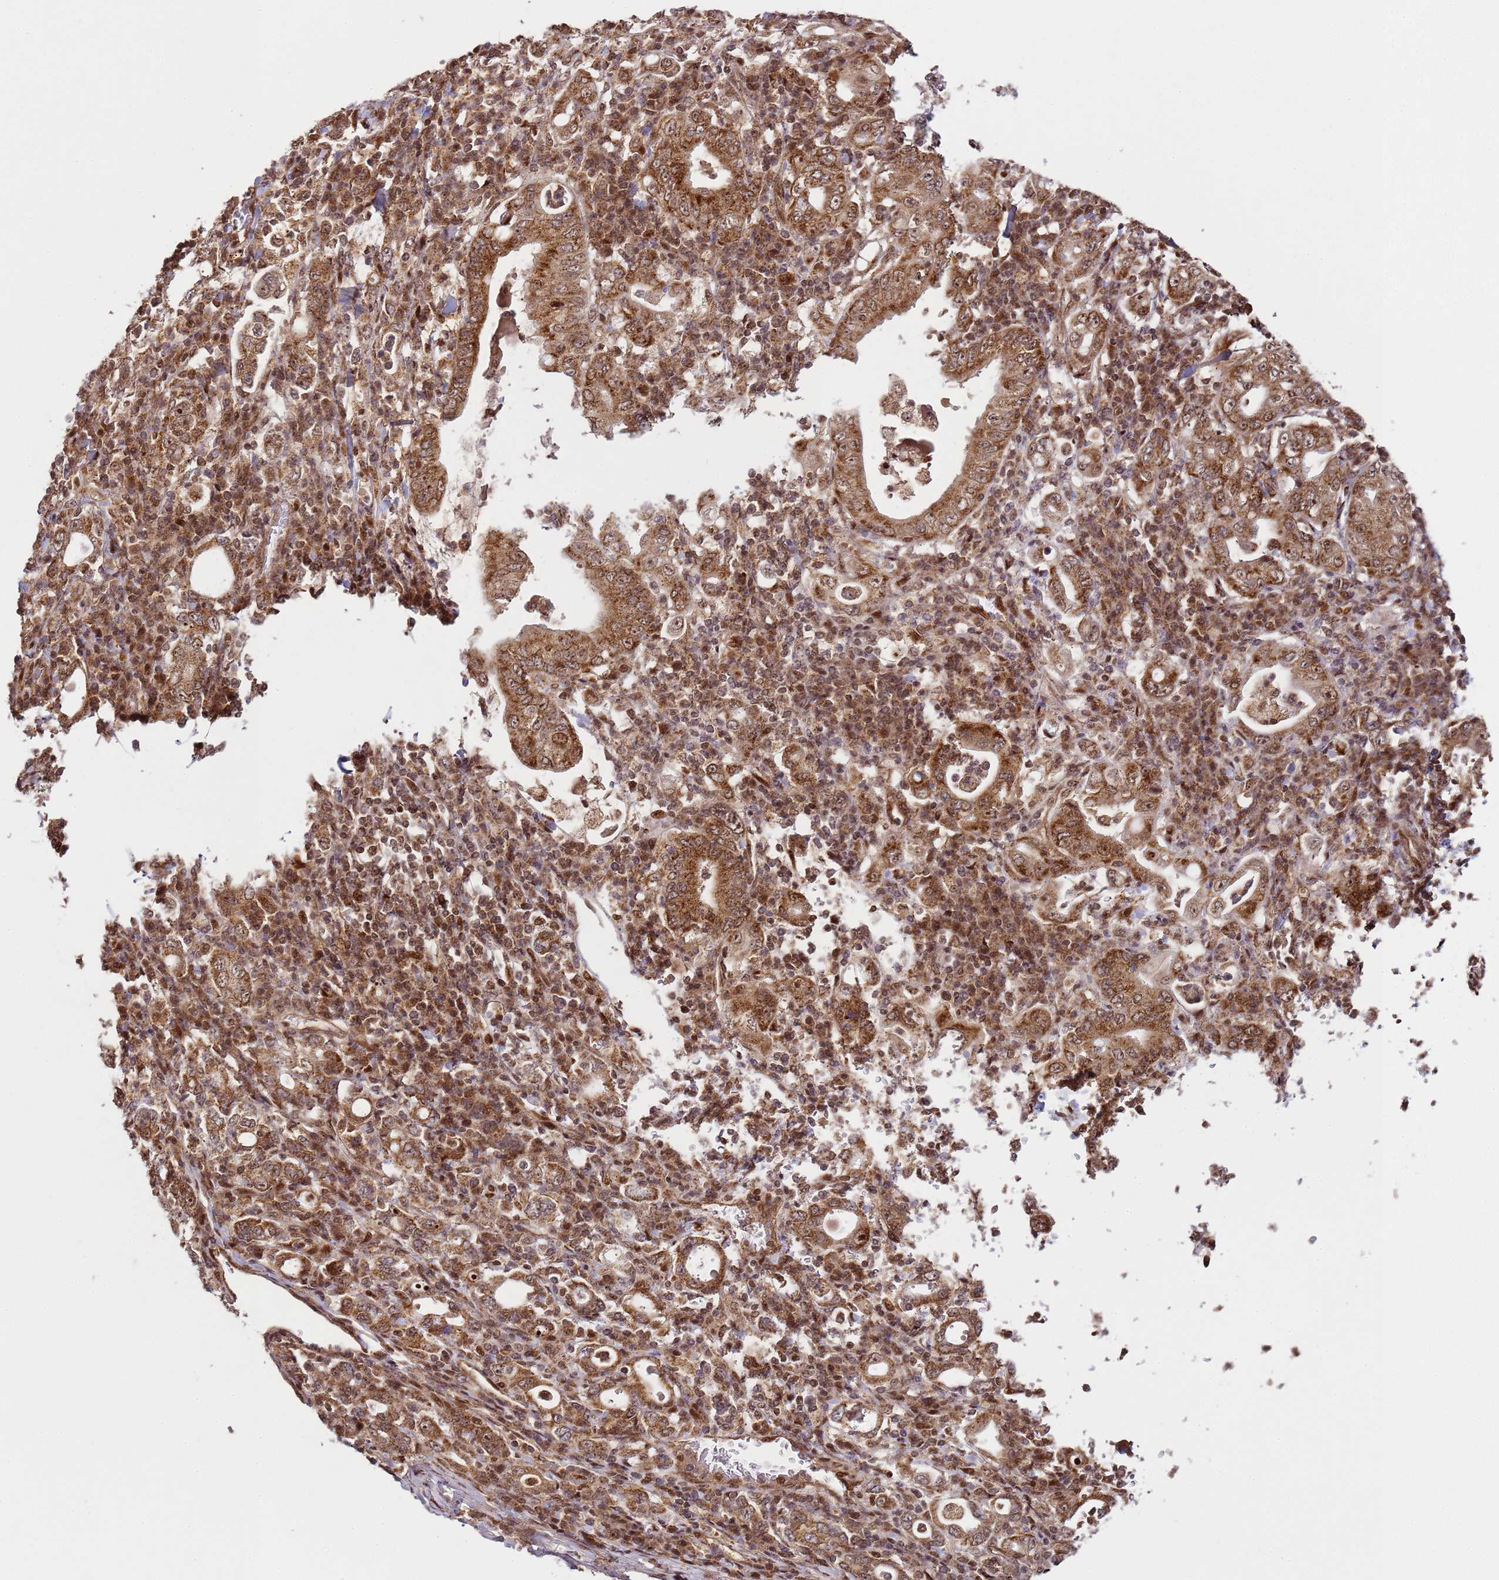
{"staining": {"intensity": "moderate", "quantity": ">75%", "location": "cytoplasmic/membranous"}, "tissue": "stomach cancer", "cell_type": "Tumor cells", "image_type": "cancer", "snomed": [{"axis": "morphology", "description": "Normal tissue, NOS"}, {"axis": "morphology", "description": "Adenocarcinoma, NOS"}, {"axis": "topography", "description": "Esophagus"}, {"axis": "topography", "description": "Stomach, upper"}, {"axis": "topography", "description": "Peripheral nerve tissue"}], "caption": "The image reveals immunohistochemical staining of adenocarcinoma (stomach). There is moderate cytoplasmic/membranous staining is present in about >75% of tumor cells.", "gene": "PEX14", "patient": {"sex": "male", "age": 62}}